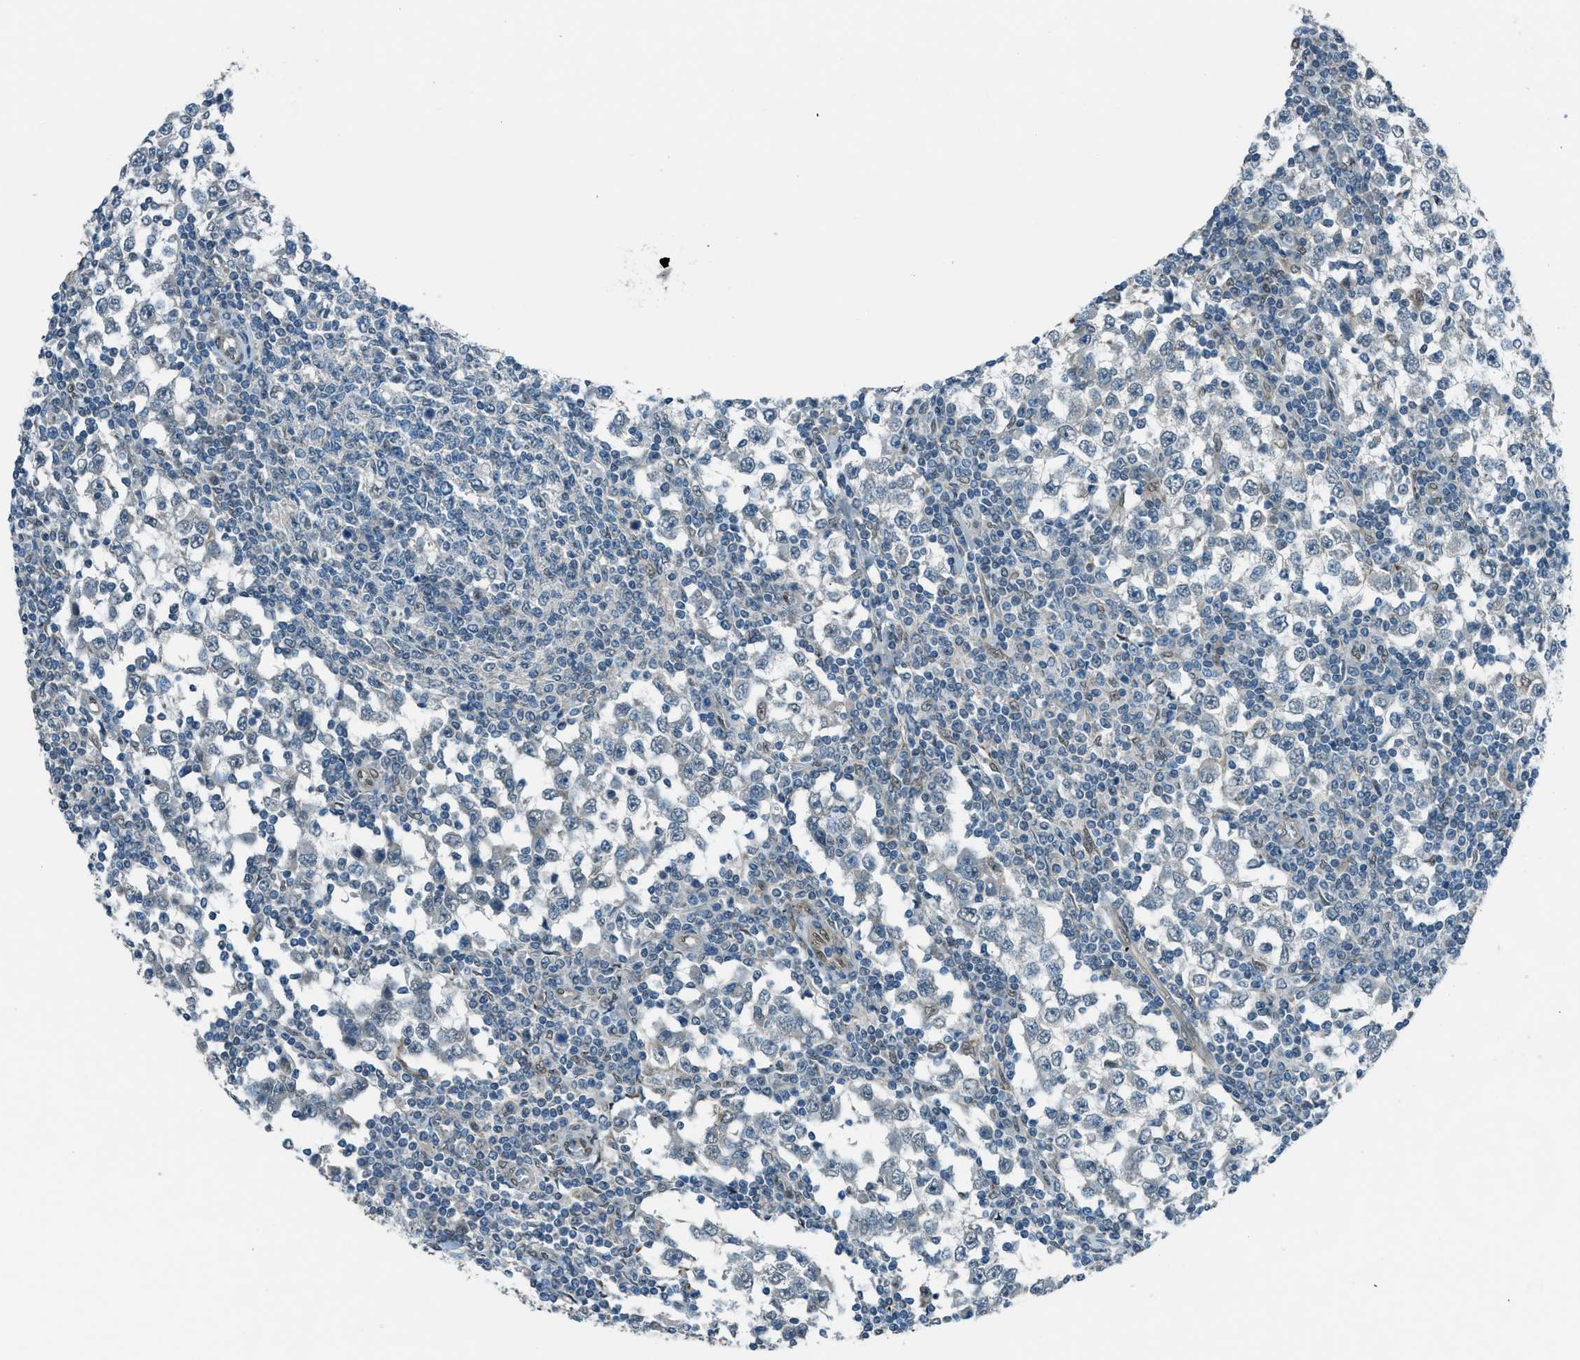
{"staining": {"intensity": "negative", "quantity": "none", "location": "none"}, "tissue": "testis cancer", "cell_type": "Tumor cells", "image_type": "cancer", "snomed": [{"axis": "morphology", "description": "Seminoma, NOS"}, {"axis": "topography", "description": "Testis"}], "caption": "This is an immunohistochemistry (IHC) histopathology image of testis seminoma. There is no expression in tumor cells.", "gene": "NPEPL1", "patient": {"sex": "male", "age": 65}}